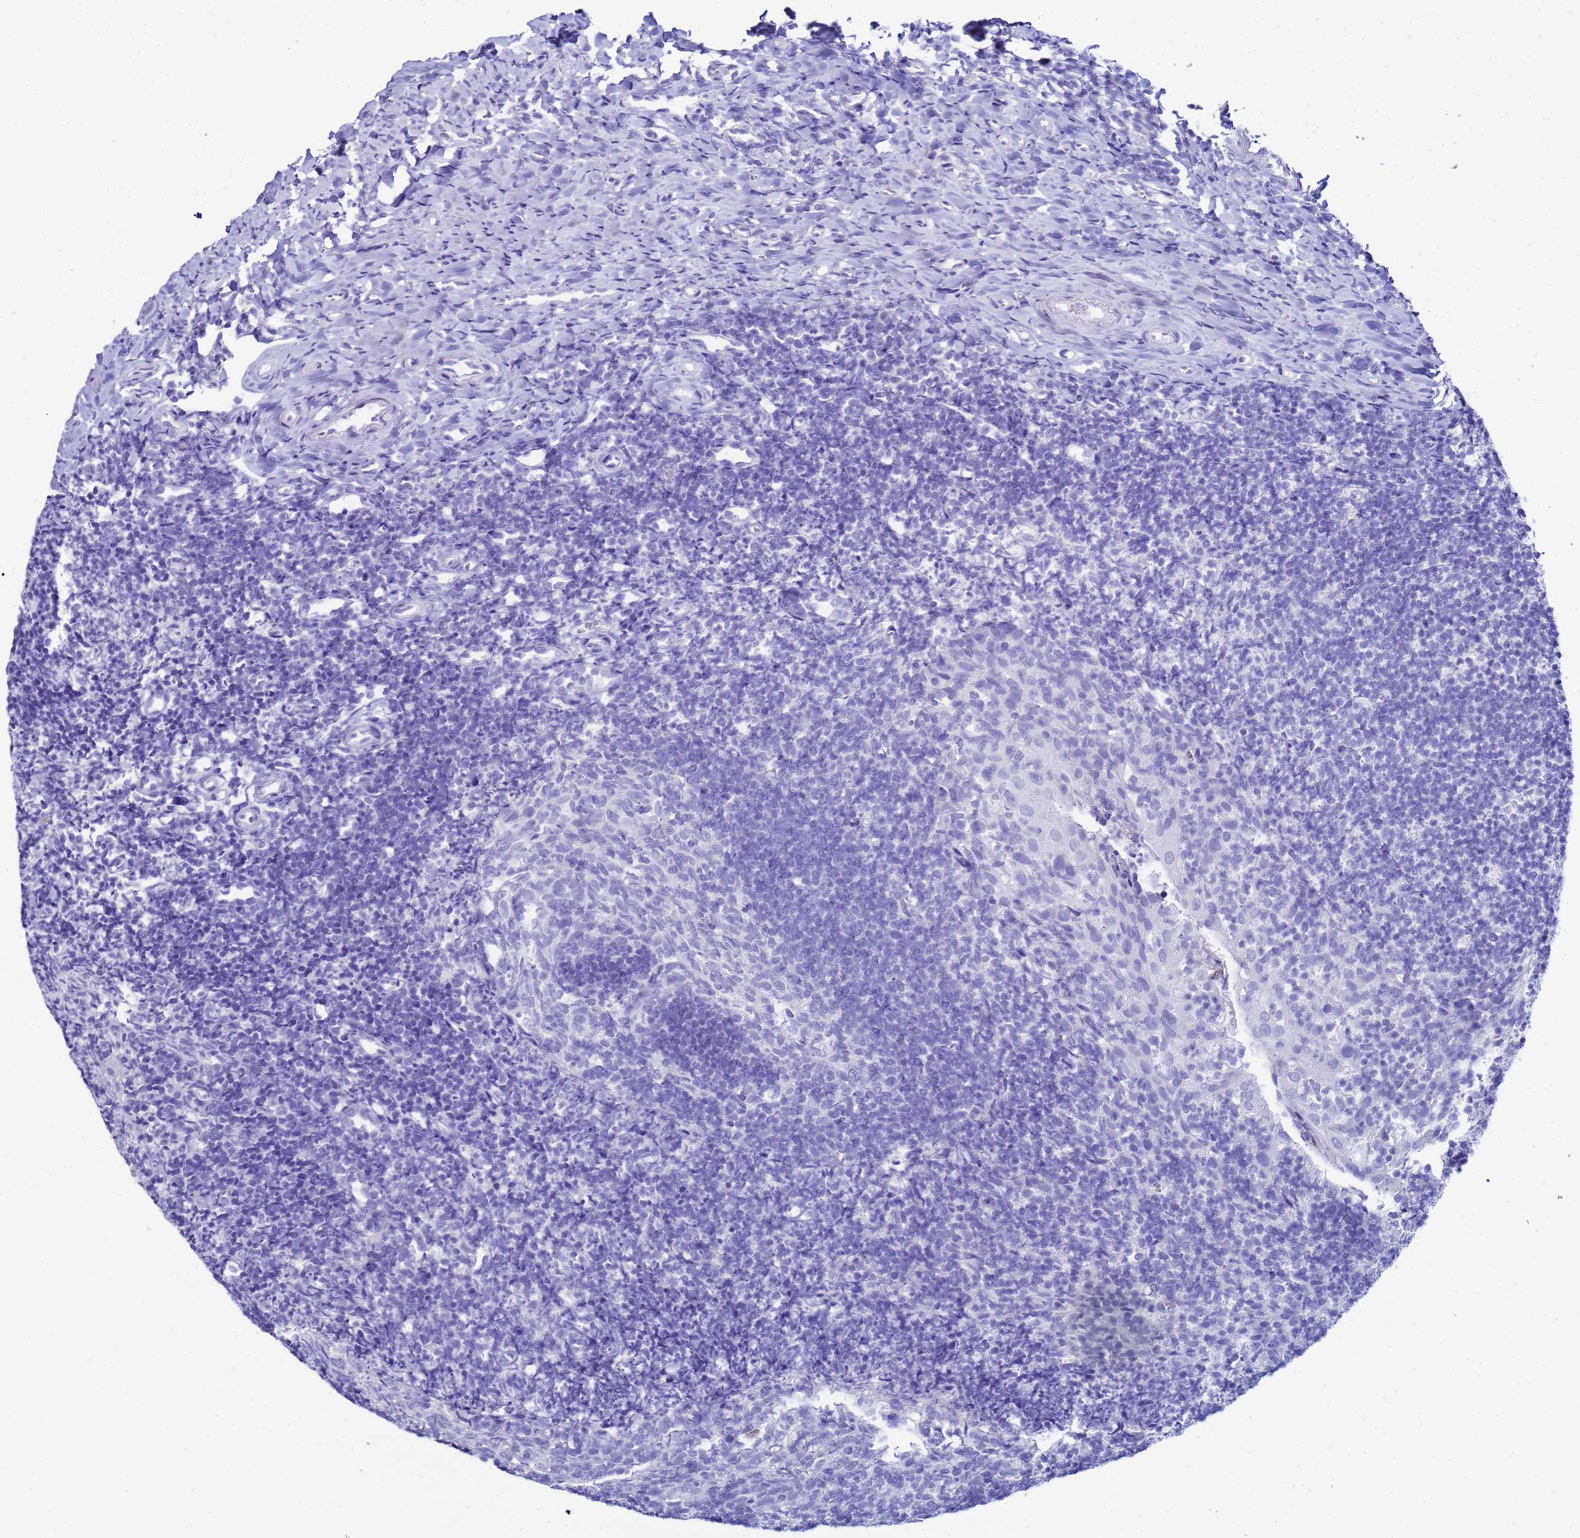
{"staining": {"intensity": "negative", "quantity": "none", "location": "none"}, "tissue": "tonsil", "cell_type": "Germinal center cells", "image_type": "normal", "snomed": [{"axis": "morphology", "description": "Normal tissue, NOS"}, {"axis": "topography", "description": "Tonsil"}], "caption": "Immunohistochemical staining of benign human tonsil exhibits no significant staining in germinal center cells. The staining is performed using DAB brown chromogen with nuclei counter-stained in using hematoxylin.", "gene": "CKB", "patient": {"sex": "female", "age": 10}}